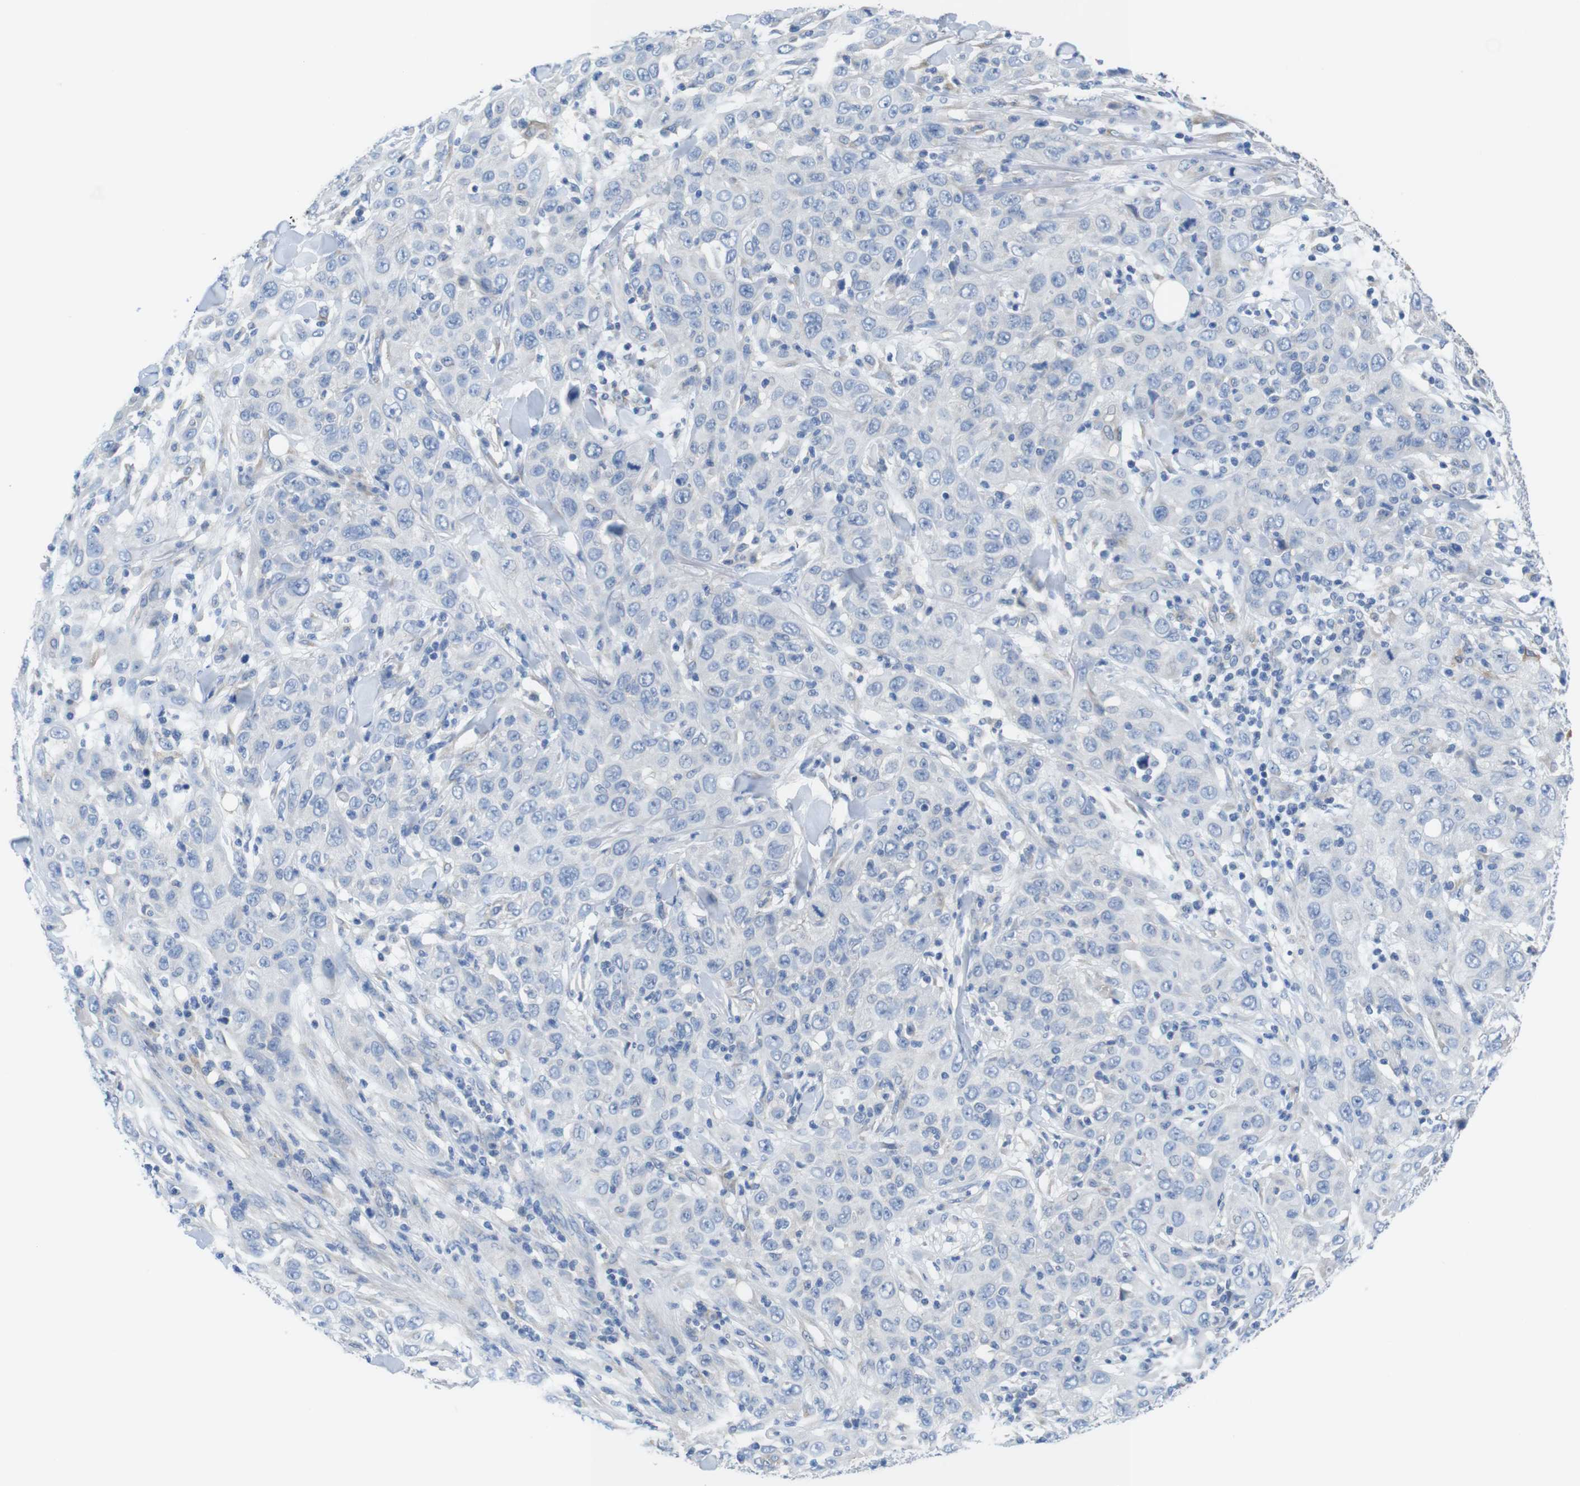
{"staining": {"intensity": "negative", "quantity": "none", "location": "none"}, "tissue": "skin cancer", "cell_type": "Tumor cells", "image_type": "cancer", "snomed": [{"axis": "morphology", "description": "Squamous cell carcinoma, NOS"}, {"axis": "topography", "description": "Skin"}], "caption": "The immunohistochemistry (IHC) histopathology image has no significant staining in tumor cells of squamous cell carcinoma (skin) tissue. Brightfield microscopy of immunohistochemistry stained with DAB (brown) and hematoxylin (blue), captured at high magnification.", "gene": "CDH8", "patient": {"sex": "female", "age": 88}}